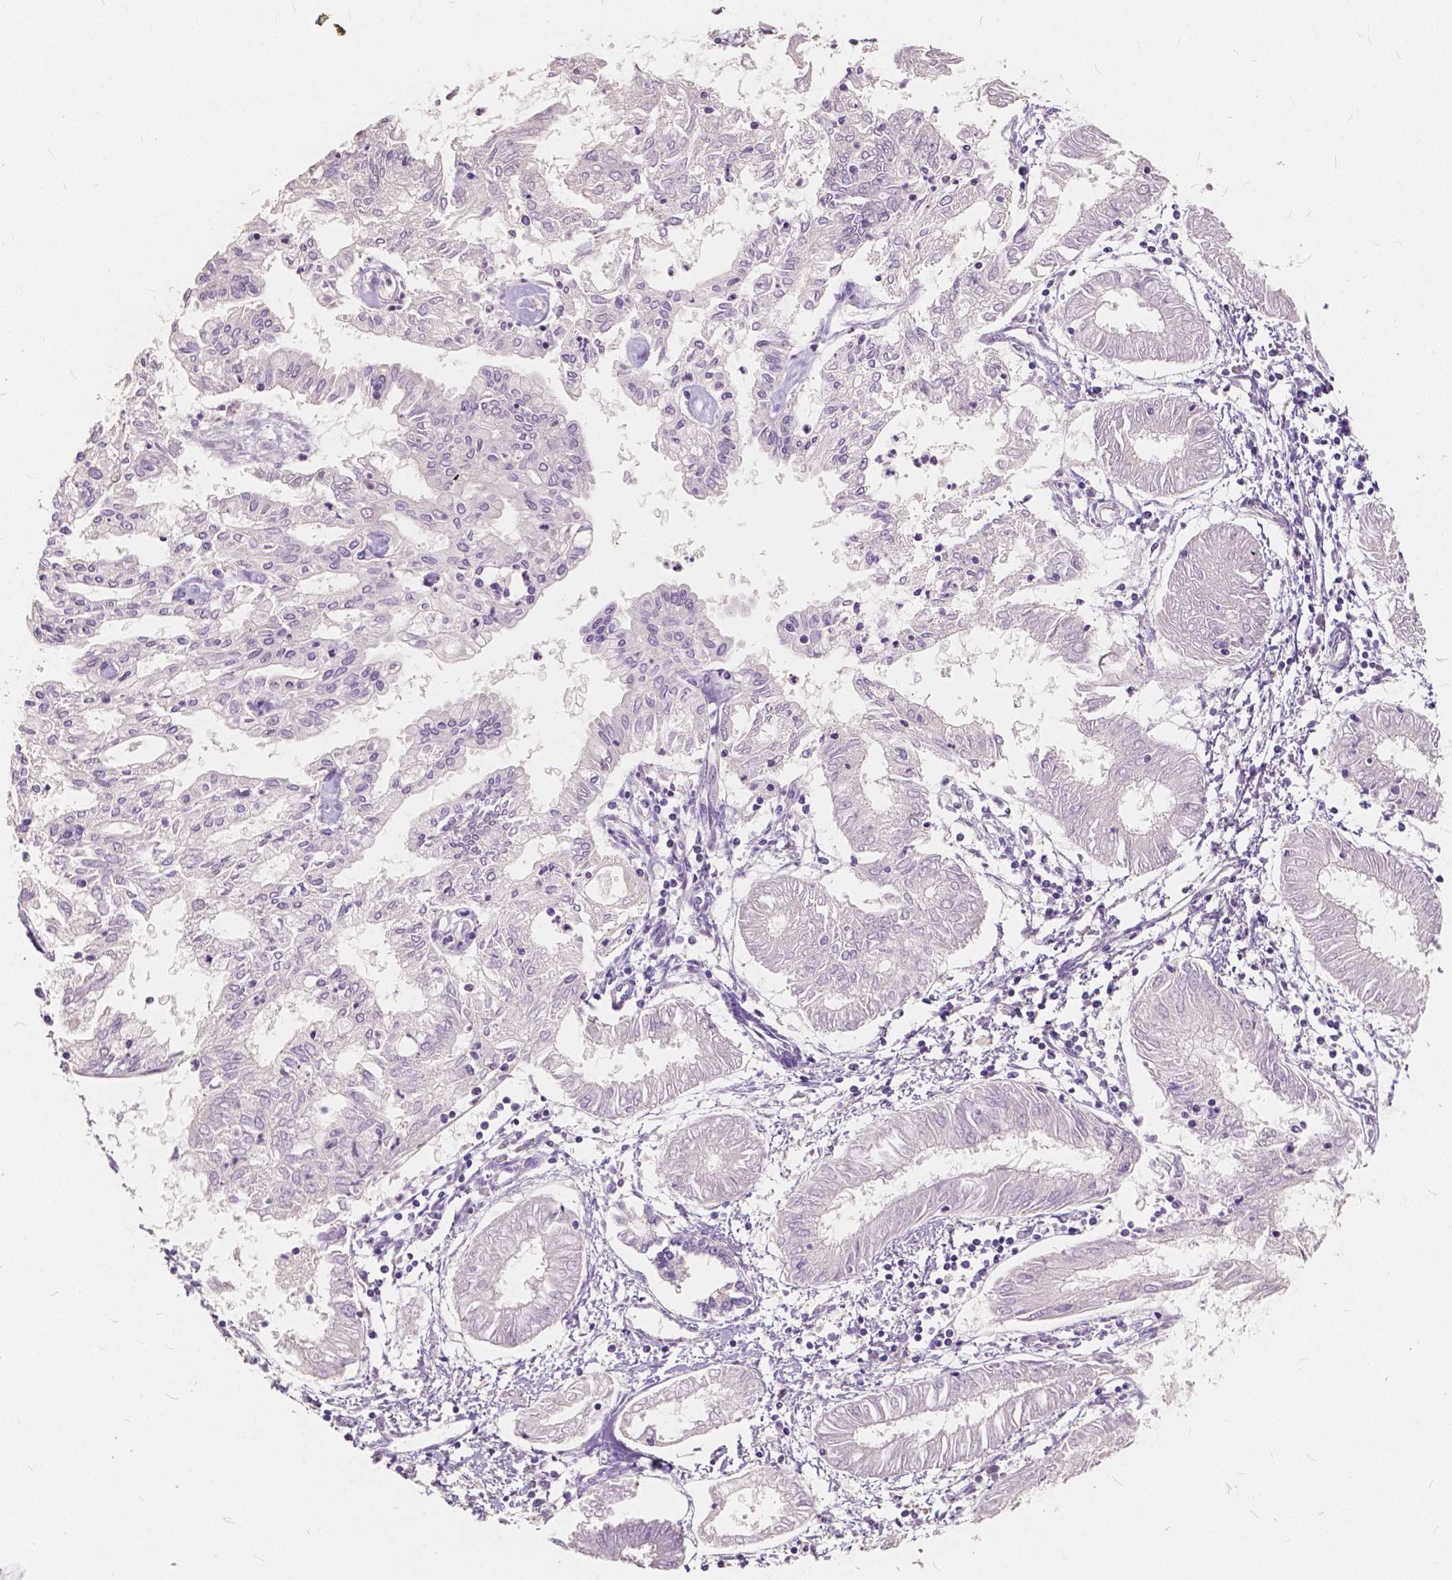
{"staining": {"intensity": "negative", "quantity": "none", "location": "none"}, "tissue": "endometrial cancer", "cell_type": "Tumor cells", "image_type": "cancer", "snomed": [{"axis": "morphology", "description": "Adenocarcinoma, NOS"}, {"axis": "topography", "description": "Endometrium"}], "caption": "This is a micrograph of immunohistochemistry (IHC) staining of endometrial cancer, which shows no positivity in tumor cells.", "gene": "SLC7A8", "patient": {"sex": "female", "age": 68}}